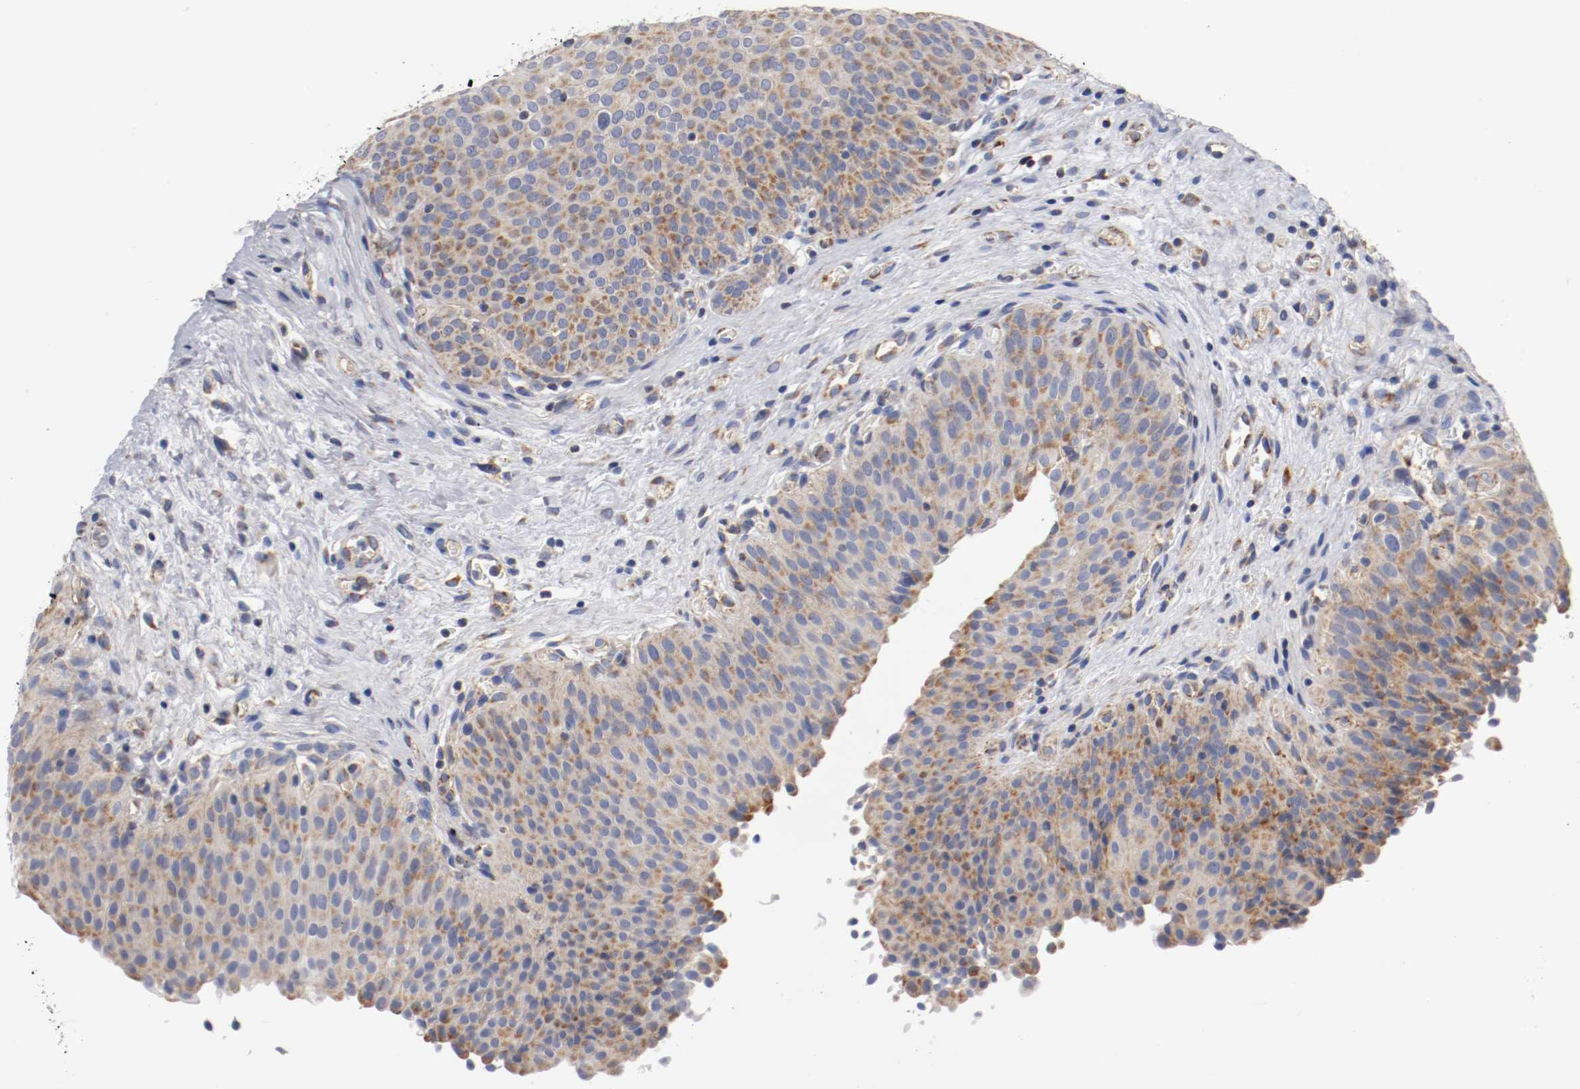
{"staining": {"intensity": "weak", "quantity": "25%-75%", "location": "cytoplasmic/membranous"}, "tissue": "urinary bladder", "cell_type": "Urothelial cells", "image_type": "normal", "snomed": [{"axis": "morphology", "description": "Normal tissue, NOS"}, {"axis": "morphology", "description": "Dysplasia, NOS"}, {"axis": "topography", "description": "Urinary bladder"}], "caption": "A brown stain shows weak cytoplasmic/membranous positivity of a protein in urothelial cells of normal human urinary bladder.", "gene": "PCSK6", "patient": {"sex": "male", "age": 35}}